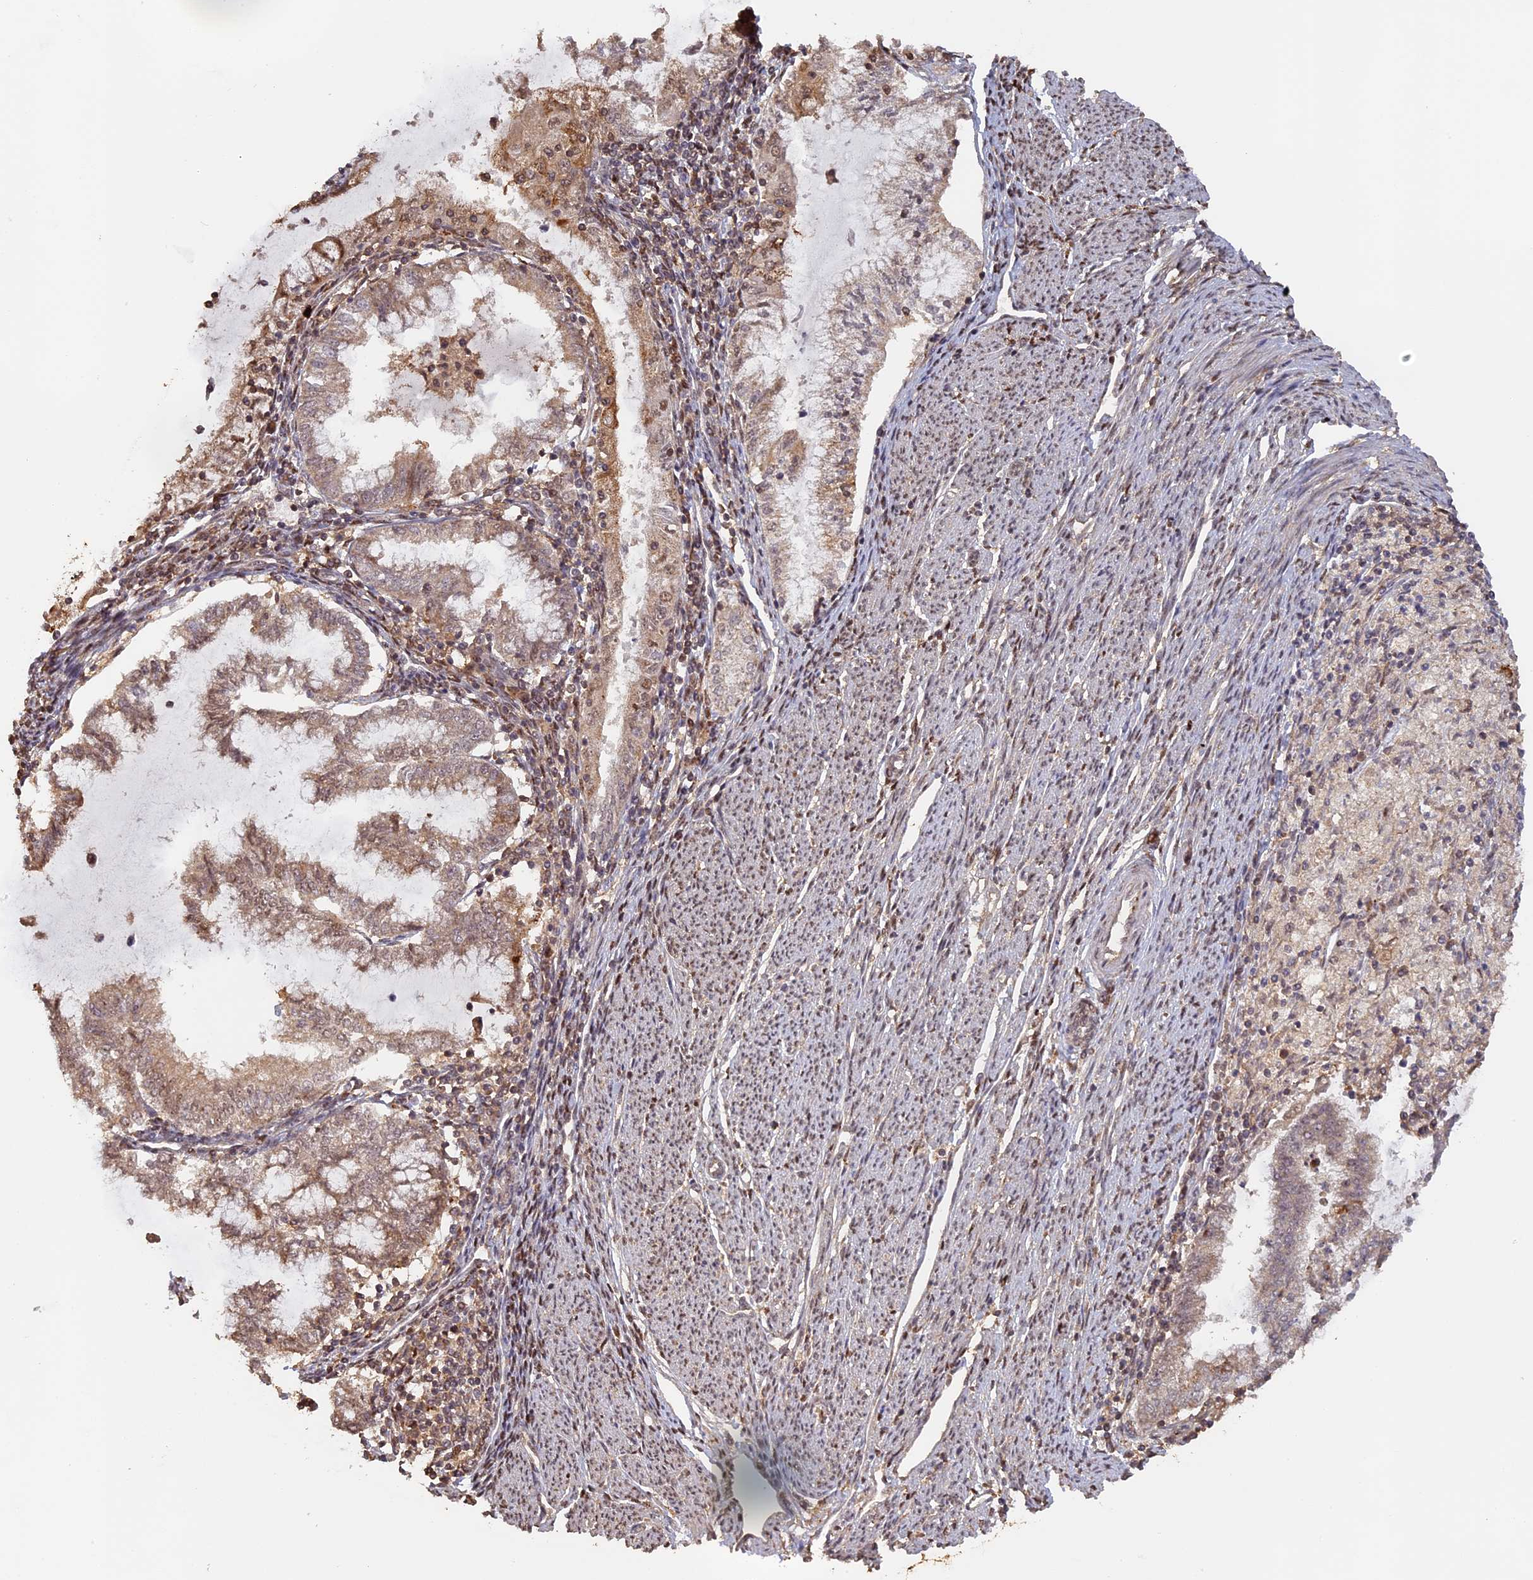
{"staining": {"intensity": "moderate", "quantity": ">75%", "location": "cytoplasmic/membranous"}, "tissue": "endometrial cancer", "cell_type": "Tumor cells", "image_type": "cancer", "snomed": [{"axis": "morphology", "description": "Adenocarcinoma, NOS"}, {"axis": "topography", "description": "Endometrium"}], "caption": "Moderate cytoplasmic/membranous expression is identified in approximately >75% of tumor cells in endometrial cancer.", "gene": "MYBL2", "patient": {"sex": "female", "age": 79}}